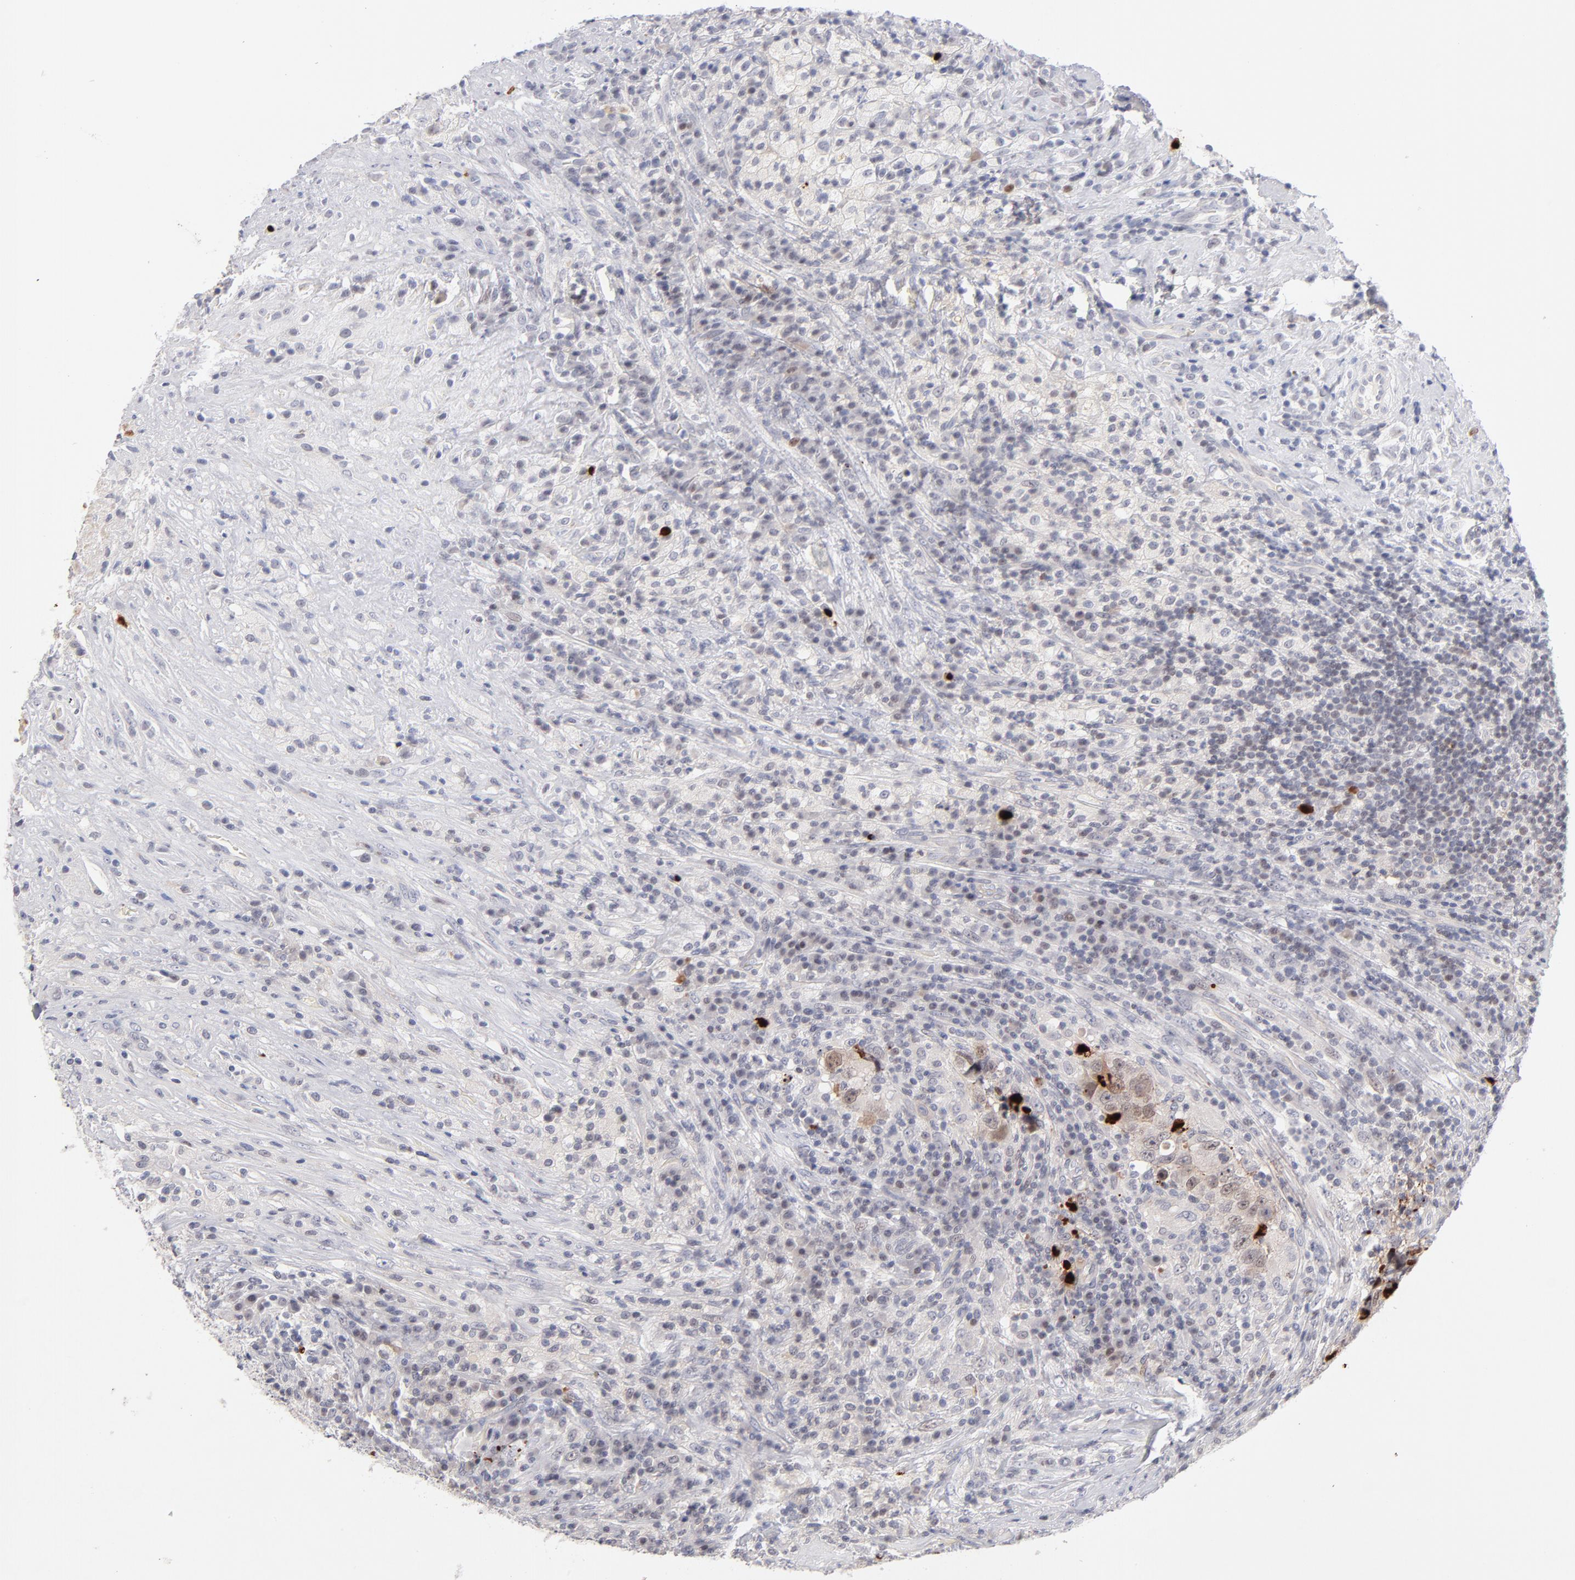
{"staining": {"intensity": "moderate", "quantity": "25%-75%", "location": "cytoplasmic/membranous,nuclear"}, "tissue": "testis cancer", "cell_type": "Tumor cells", "image_type": "cancer", "snomed": [{"axis": "morphology", "description": "Necrosis, NOS"}, {"axis": "morphology", "description": "Carcinoma, Embryonal, NOS"}, {"axis": "topography", "description": "Testis"}], "caption": "Human testis cancer (embryonal carcinoma) stained with a protein marker reveals moderate staining in tumor cells.", "gene": "PARP1", "patient": {"sex": "male", "age": 19}}